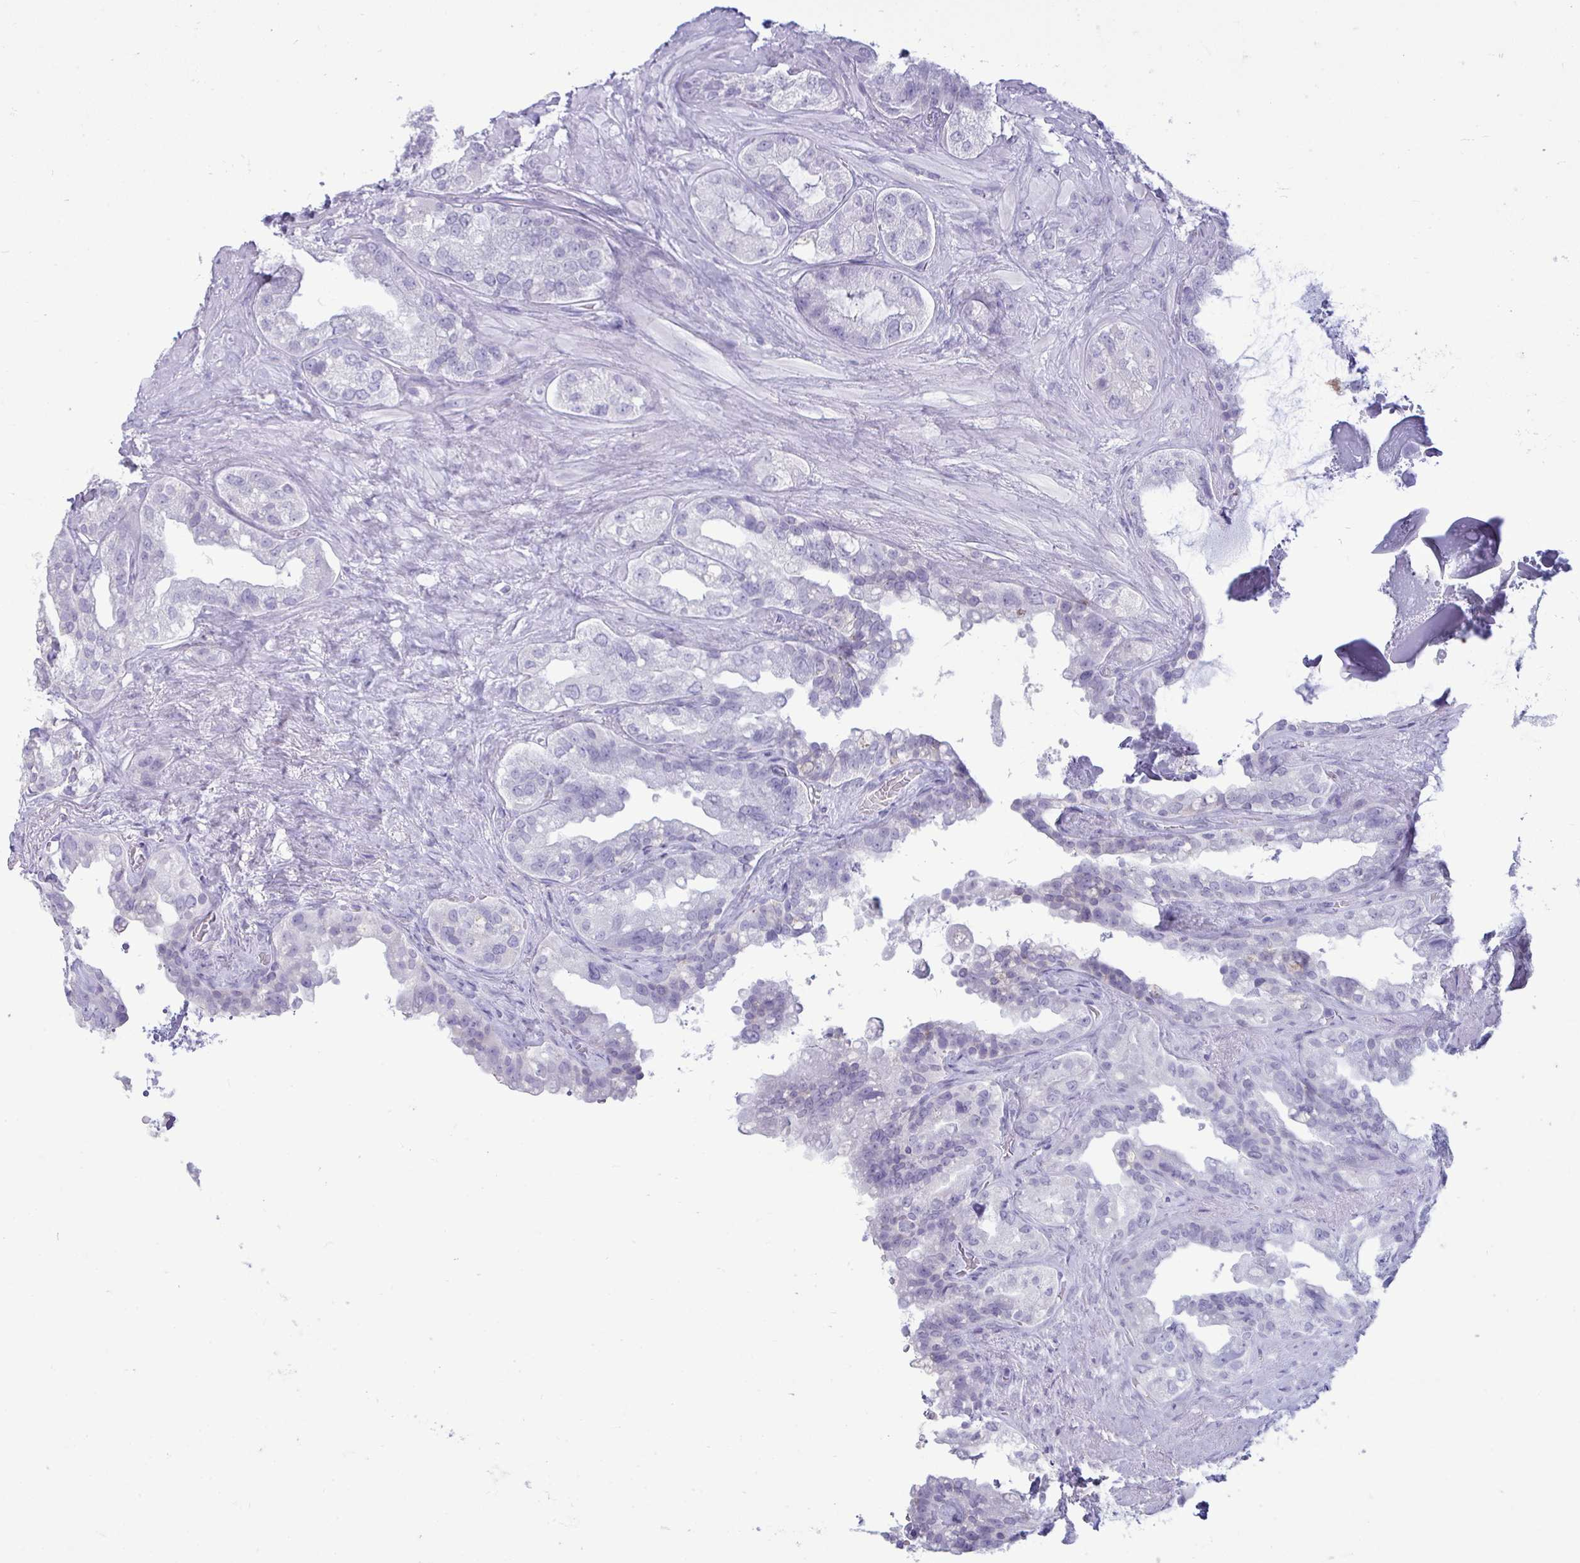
{"staining": {"intensity": "negative", "quantity": "none", "location": "none"}, "tissue": "seminal vesicle", "cell_type": "Glandular cells", "image_type": "normal", "snomed": [{"axis": "morphology", "description": "Normal tissue, NOS"}, {"axis": "topography", "description": "Seminal veicle"}, {"axis": "topography", "description": "Peripheral nerve tissue"}], "caption": "This is a histopathology image of immunohistochemistry staining of normal seminal vesicle, which shows no positivity in glandular cells. (DAB (3,3'-diaminobenzidine) IHC with hematoxylin counter stain).", "gene": "ANKRD60", "patient": {"sex": "male", "age": 76}}